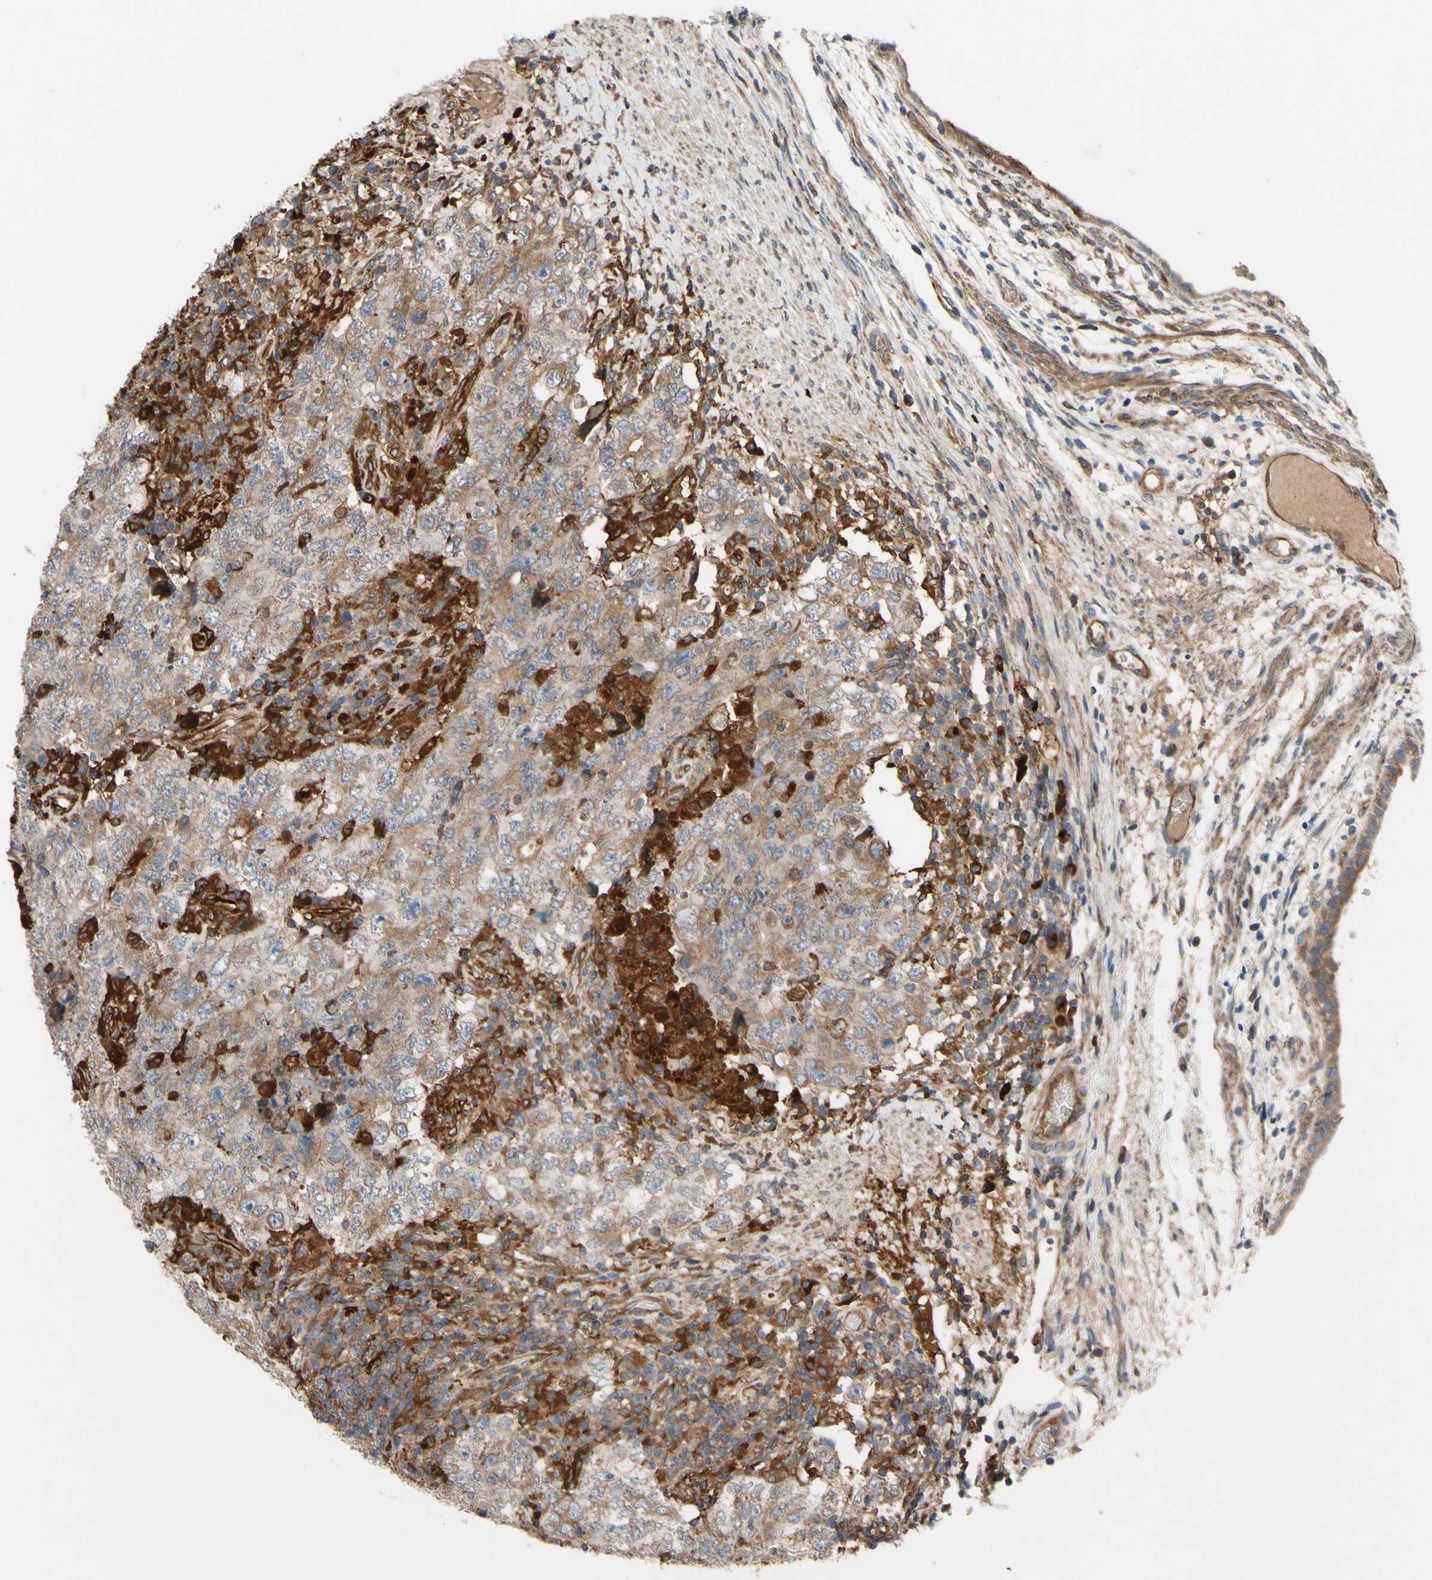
{"staining": {"intensity": "moderate", "quantity": "25%-75%", "location": "cytoplasmic/membranous"}, "tissue": "testis cancer", "cell_type": "Tumor cells", "image_type": "cancer", "snomed": [{"axis": "morphology", "description": "Carcinoma, Embryonal, NOS"}, {"axis": "topography", "description": "Testis"}], "caption": "The immunohistochemical stain labels moderate cytoplasmic/membranous staining in tumor cells of testis cancer tissue.", "gene": "SPTLC1", "patient": {"sex": "male", "age": 26}}